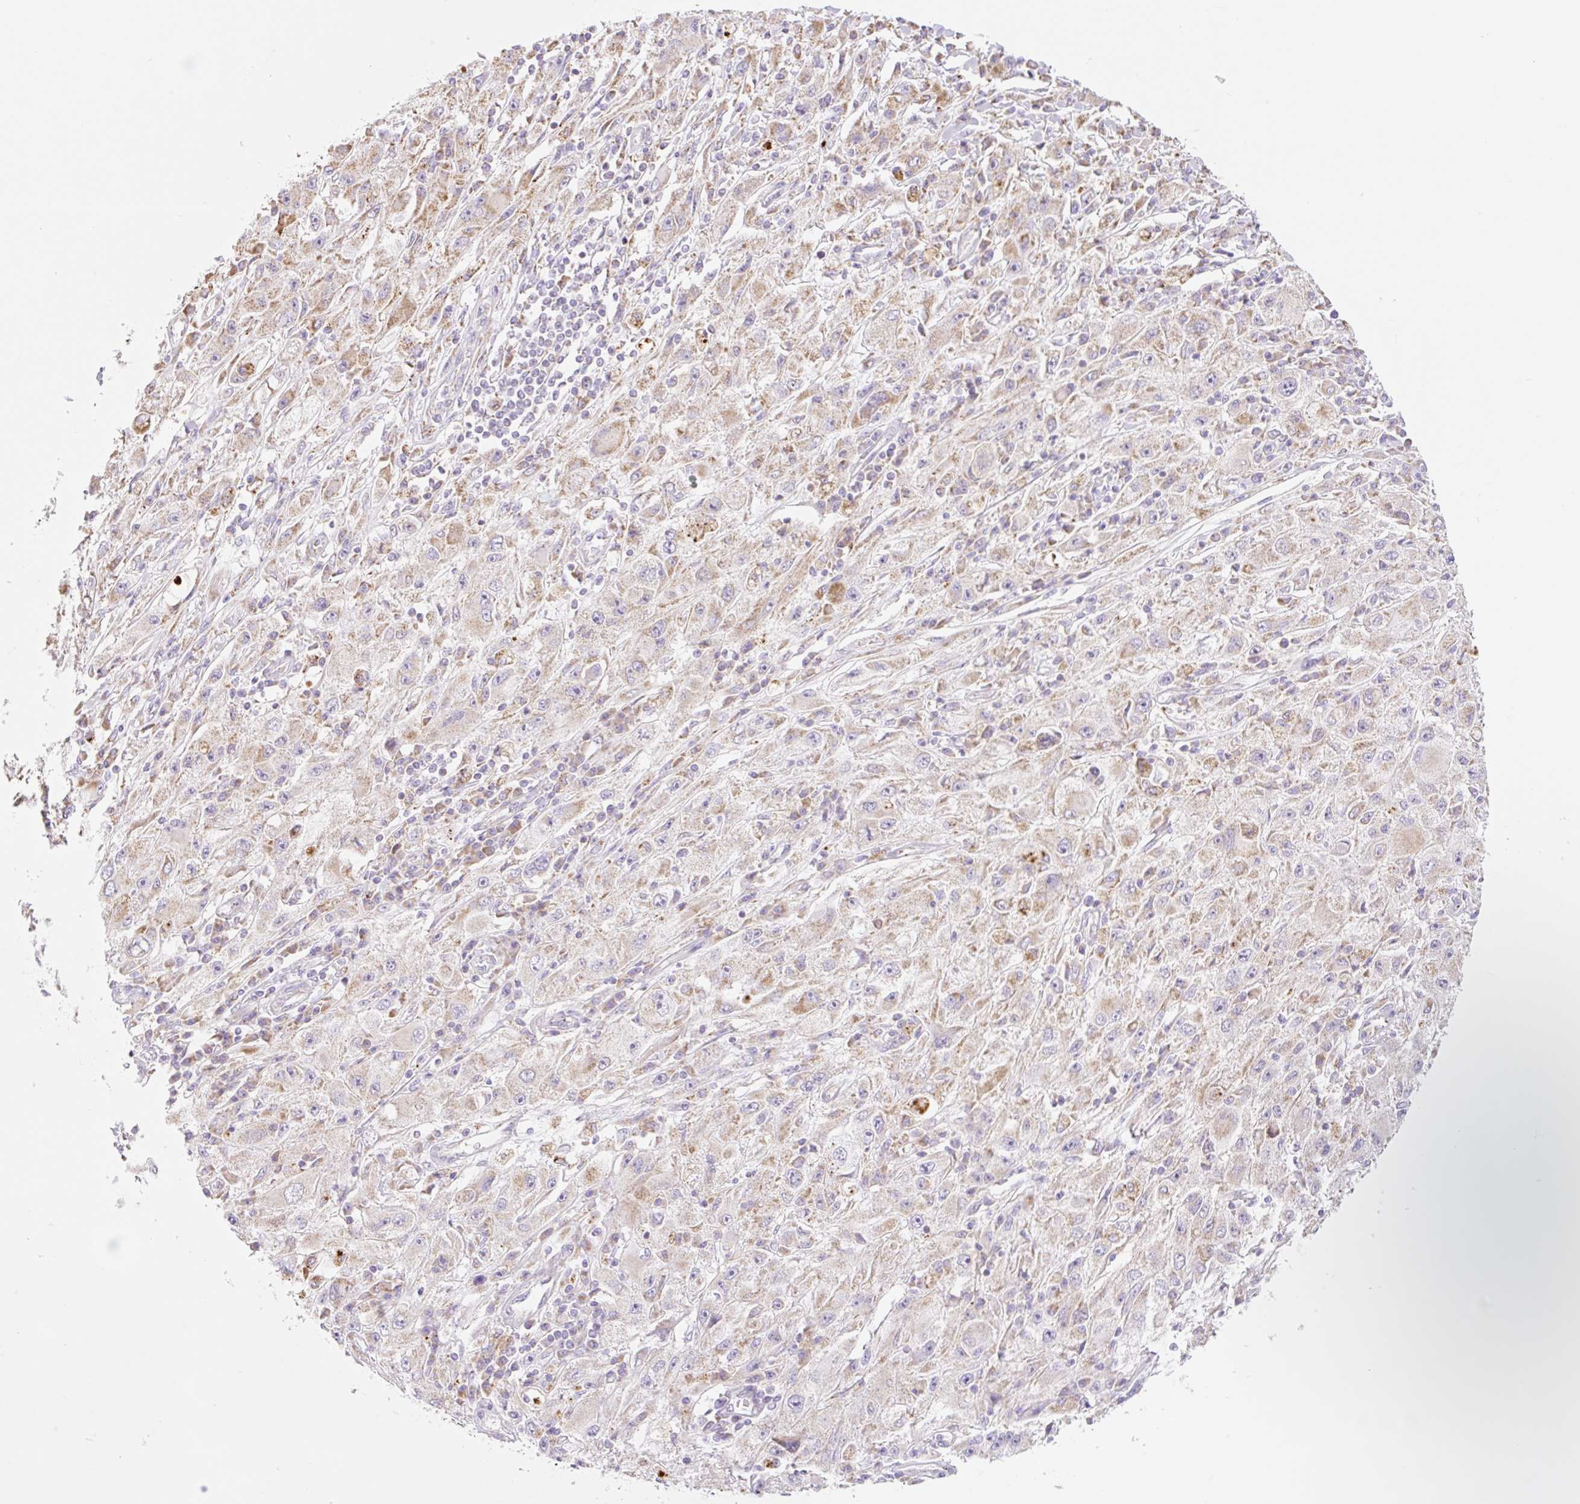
{"staining": {"intensity": "weak", "quantity": ">75%", "location": "cytoplasmic/membranous"}, "tissue": "melanoma", "cell_type": "Tumor cells", "image_type": "cancer", "snomed": [{"axis": "morphology", "description": "Malignant melanoma, Metastatic site"}, {"axis": "topography", "description": "Skin"}], "caption": "Brown immunohistochemical staining in human melanoma demonstrates weak cytoplasmic/membranous positivity in approximately >75% of tumor cells. (DAB (3,3'-diaminobenzidine) IHC with brightfield microscopy, high magnification).", "gene": "CLEC3A", "patient": {"sex": "male", "age": 53}}